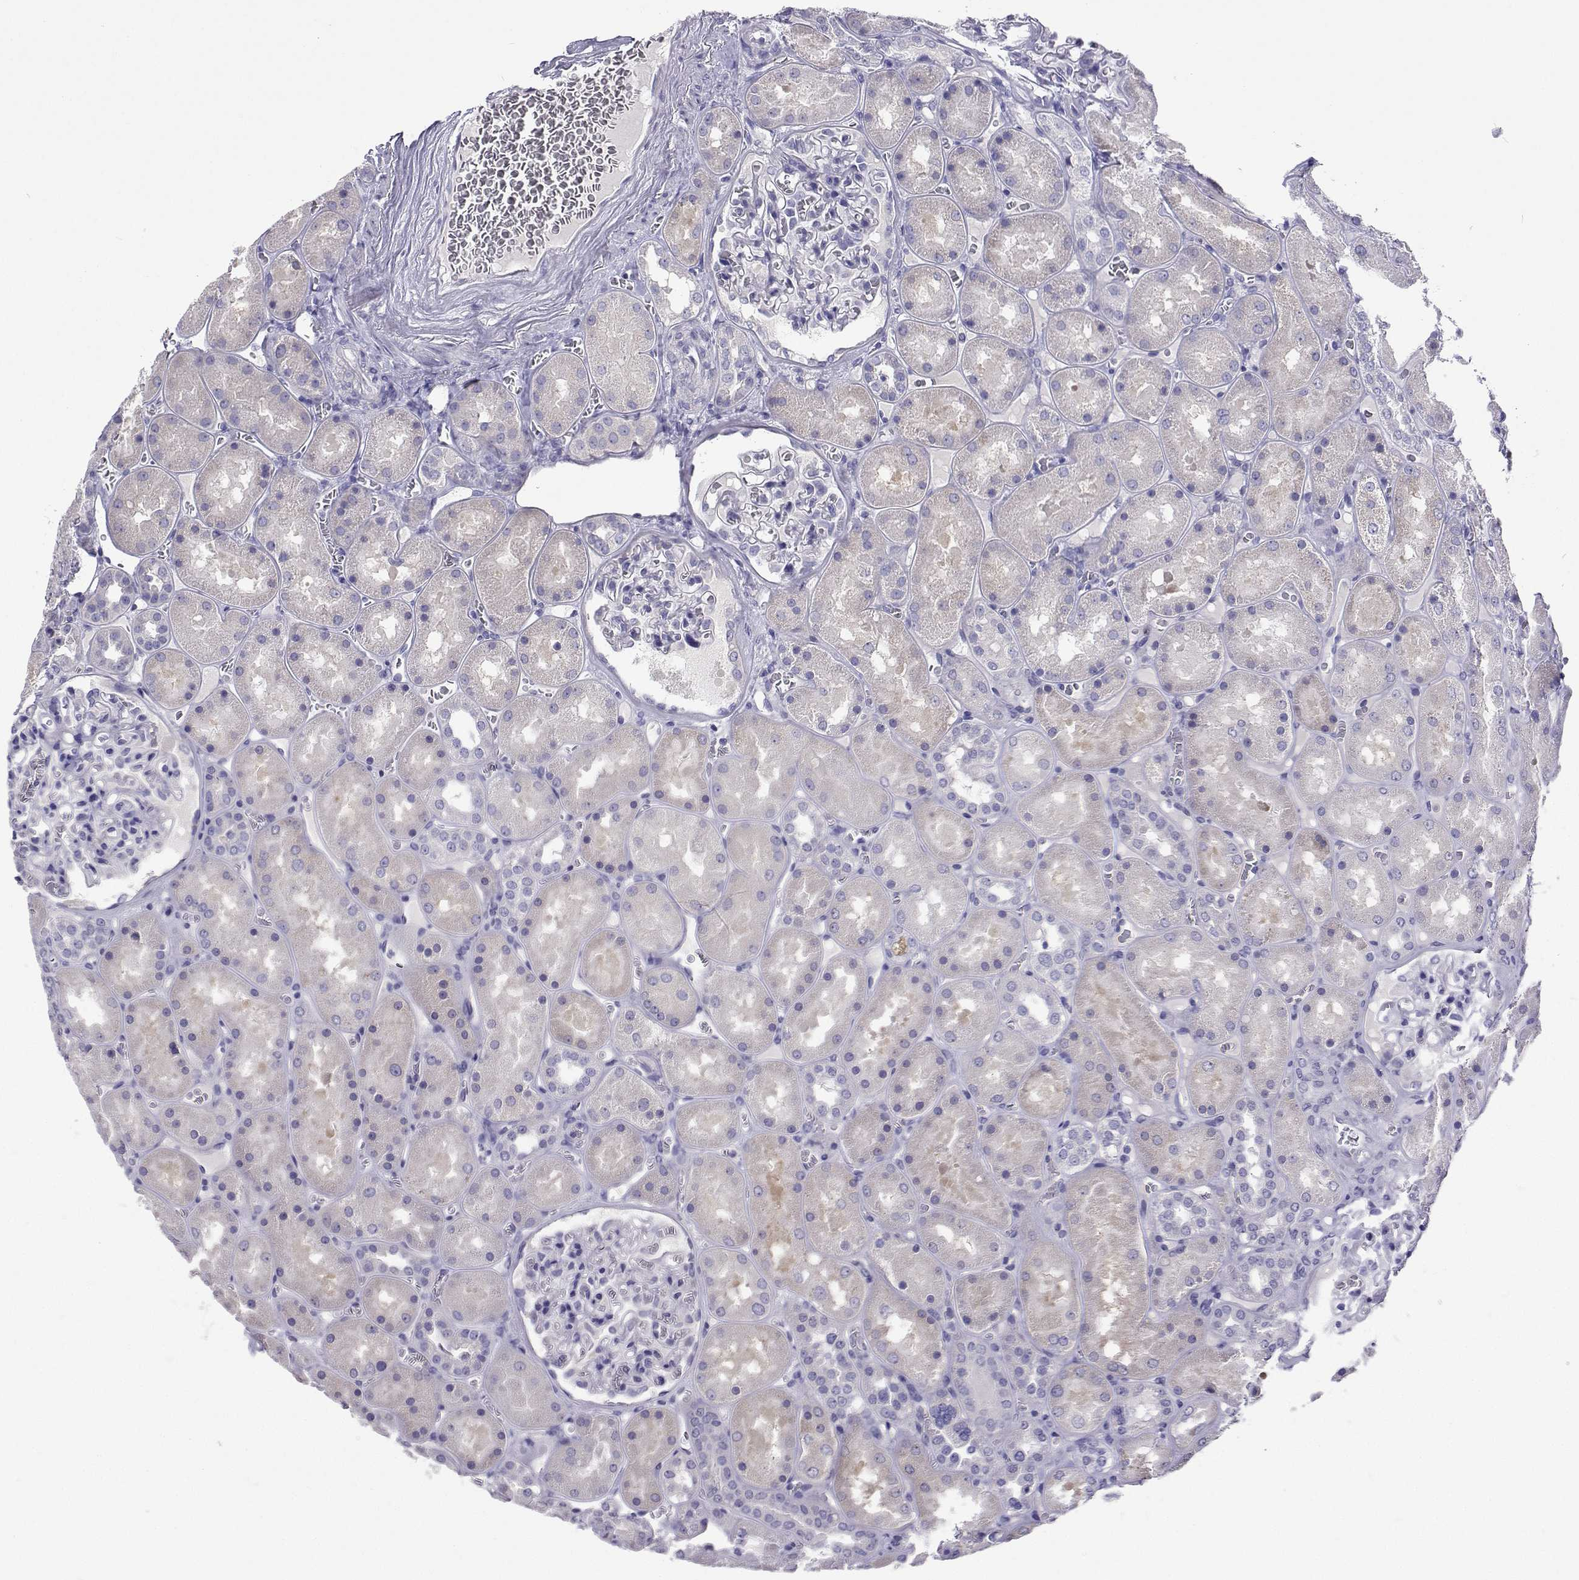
{"staining": {"intensity": "negative", "quantity": "none", "location": "none"}, "tissue": "kidney", "cell_type": "Cells in glomeruli", "image_type": "normal", "snomed": [{"axis": "morphology", "description": "Normal tissue, NOS"}, {"axis": "topography", "description": "Kidney"}], "caption": "IHC of normal kidney exhibits no expression in cells in glomeruli.", "gene": "LHFPL7", "patient": {"sex": "male", "age": 73}}